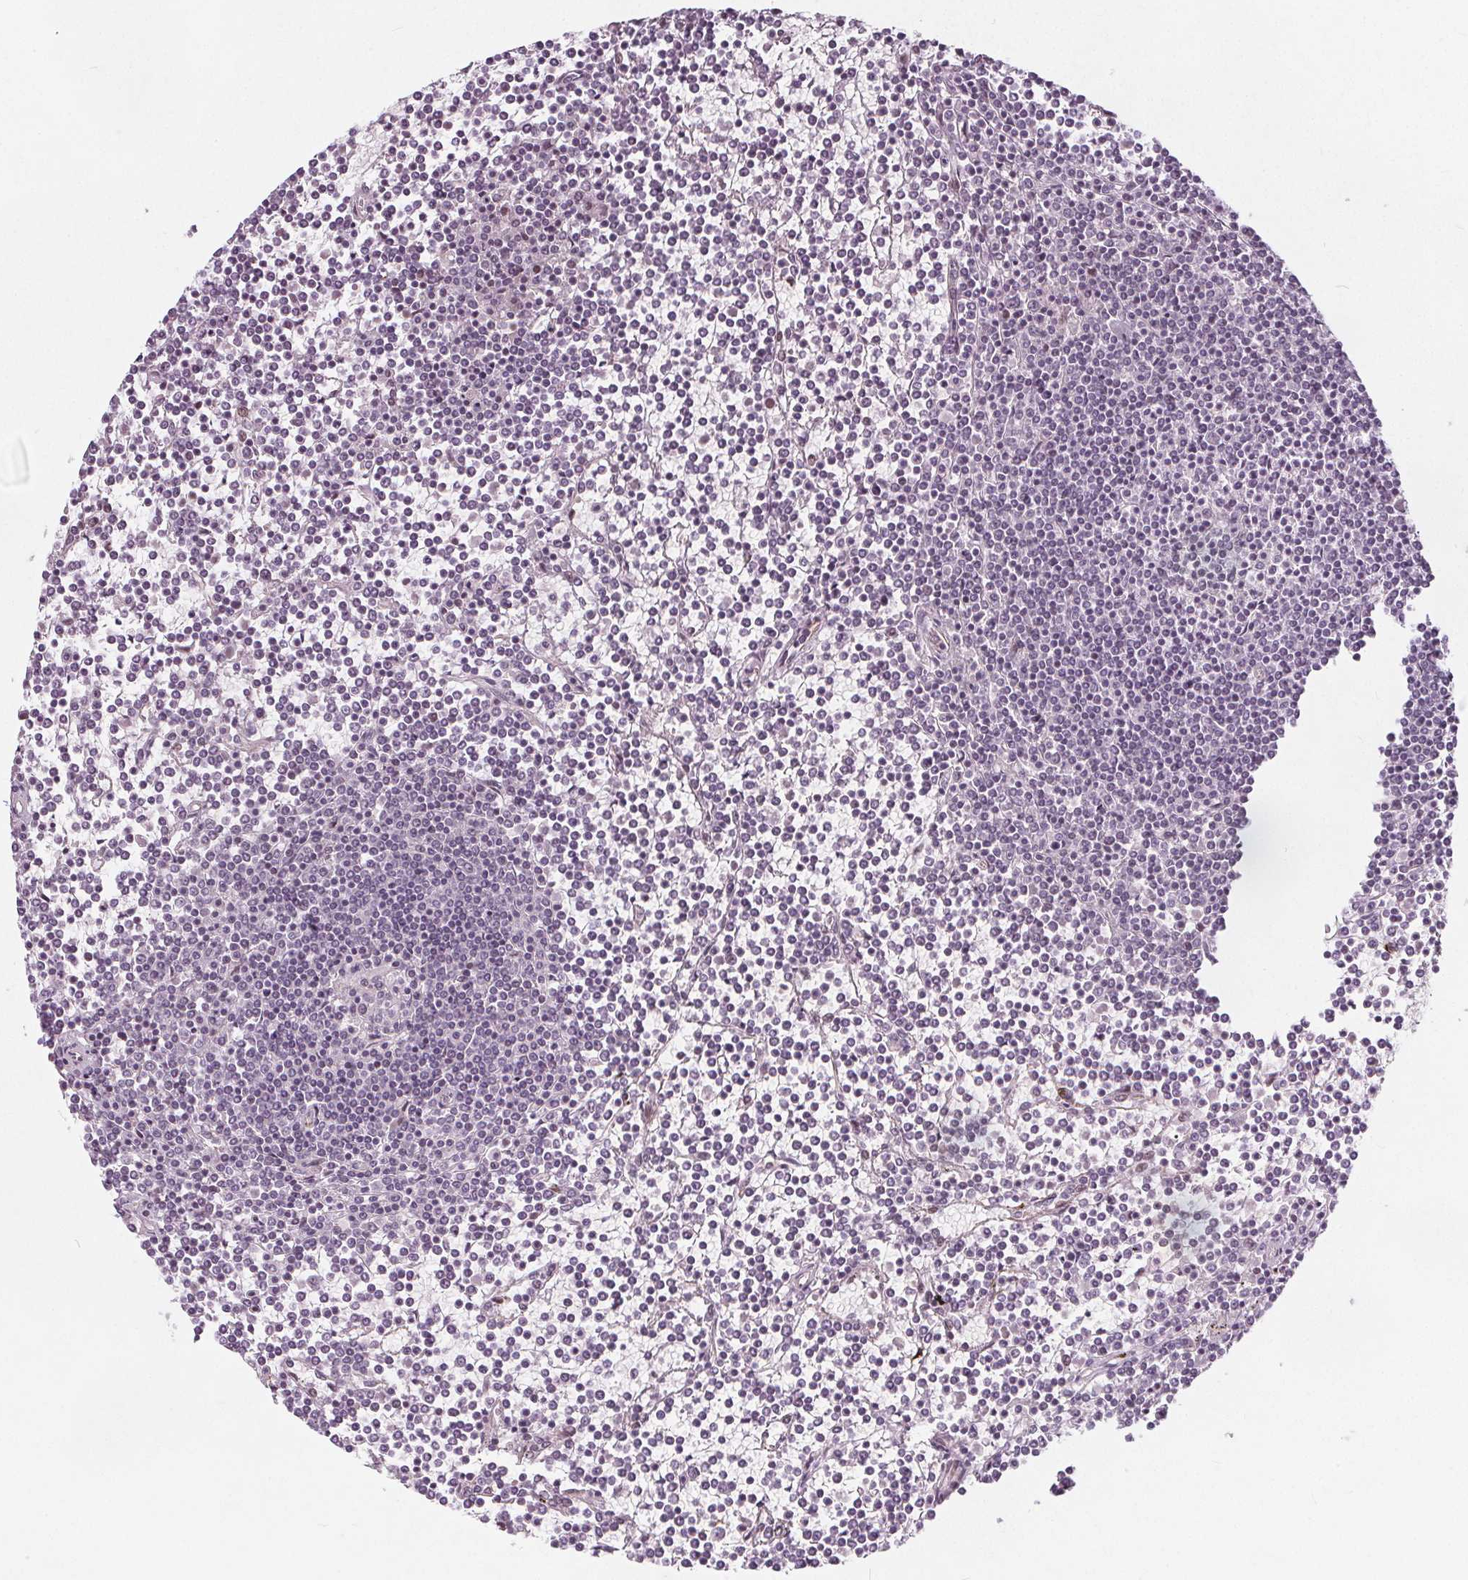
{"staining": {"intensity": "negative", "quantity": "none", "location": "none"}, "tissue": "lymphoma", "cell_type": "Tumor cells", "image_type": "cancer", "snomed": [{"axis": "morphology", "description": "Malignant lymphoma, non-Hodgkin's type, Low grade"}, {"axis": "topography", "description": "Spleen"}], "caption": "Tumor cells show no significant staining in malignant lymphoma, non-Hodgkin's type (low-grade).", "gene": "TAF6L", "patient": {"sex": "female", "age": 19}}